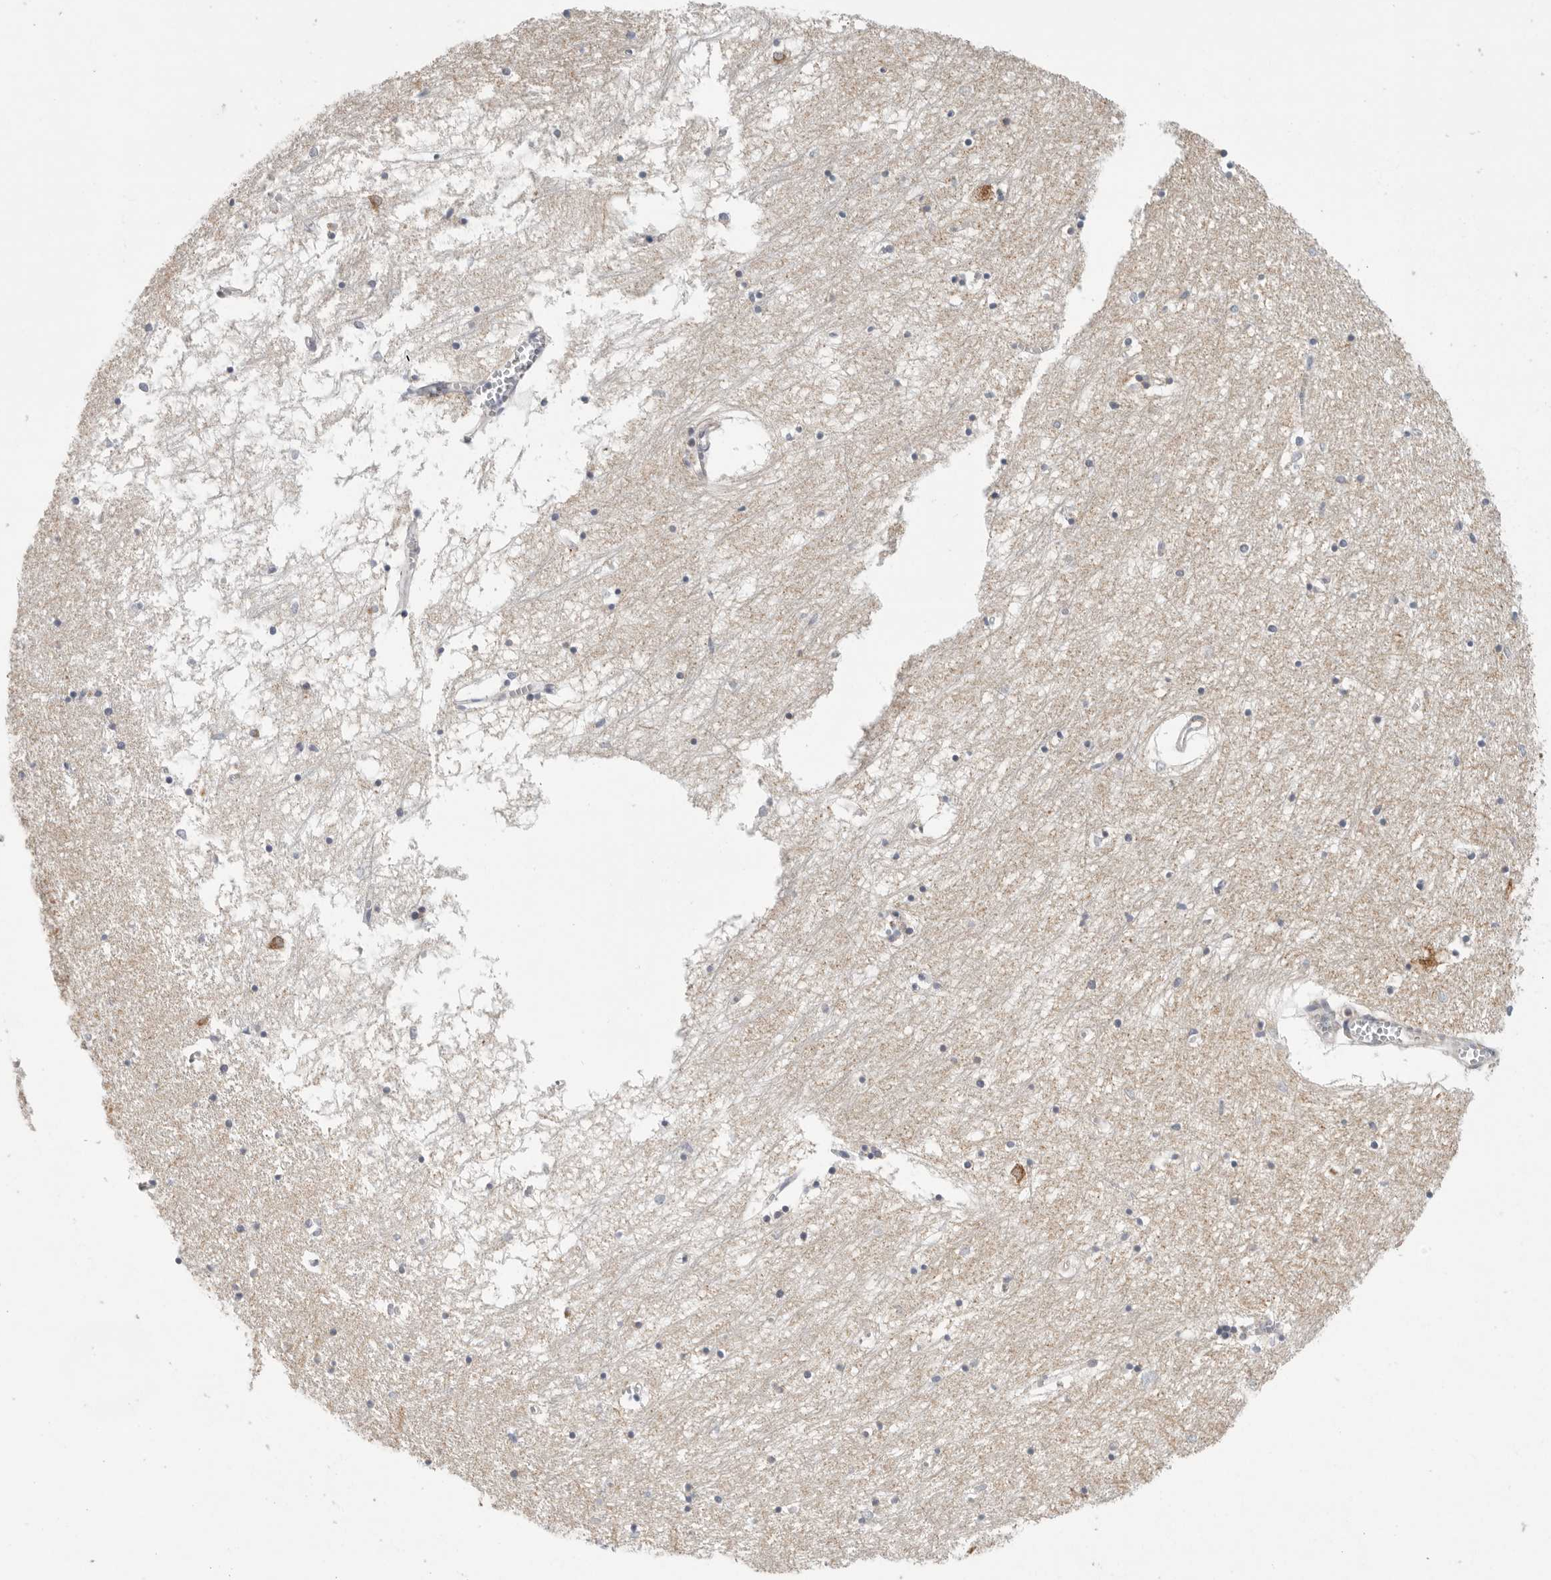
{"staining": {"intensity": "negative", "quantity": "none", "location": "none"}, "tissue": "hippocampus", "cell_type": "Glial cells", "image_type": "normal", "snomed": [{"axis": "morphology", "description": "Normal tissue, NOS"}, {"axis": "topography", "description": "Hippocampus"}], "caption": "This is an immunohistochemistry (IHC) micrograph of benign human hippocampus. There is no staining in glial cells.", "gene": "FKBP8", "patient": {"sex": "male", "age": 70}}